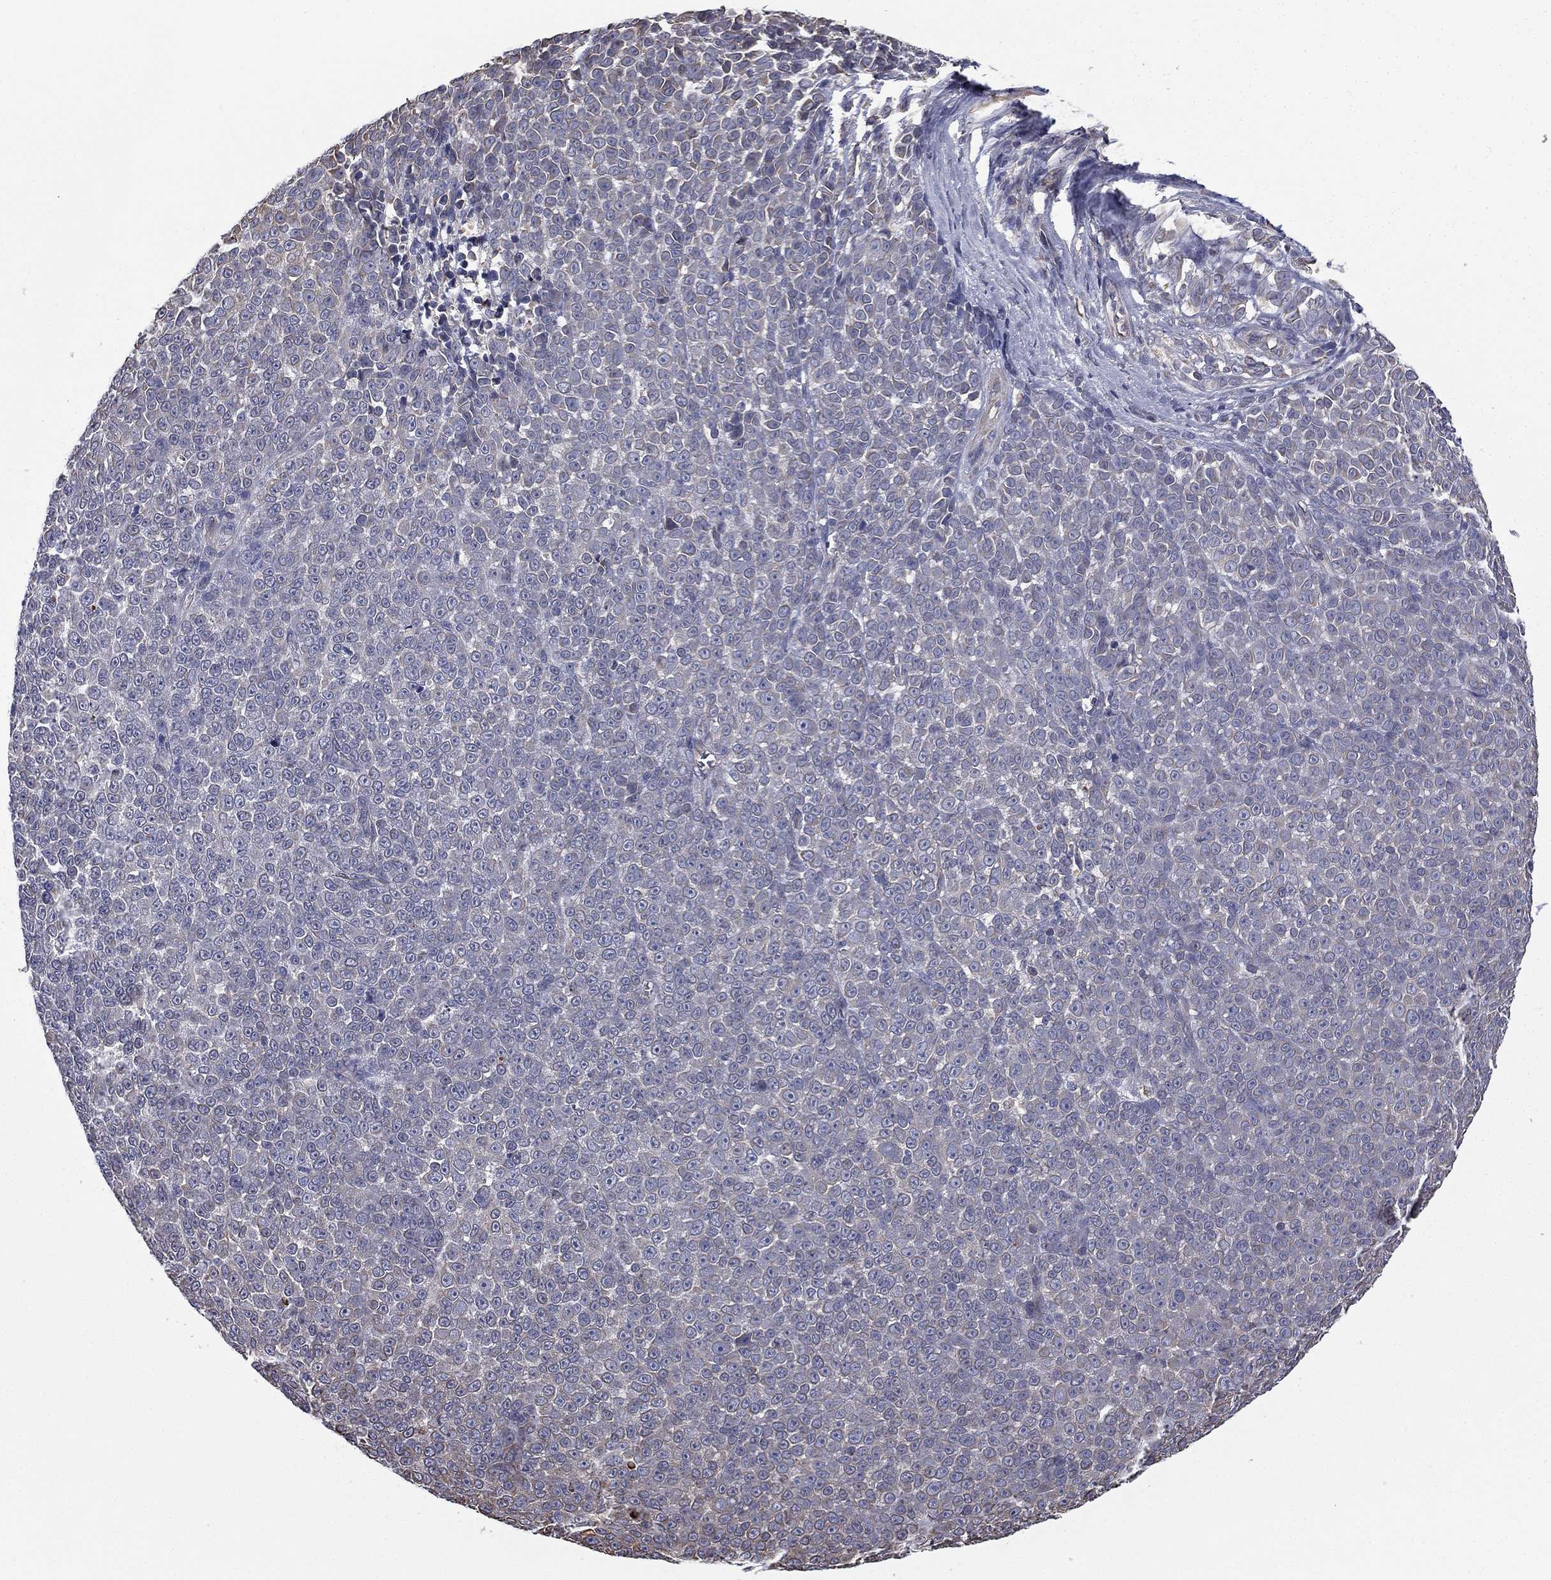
{"staining": {"intensity": "negative", "quantity": "none", "location": "none"}, "tissue": "melanoma", "cell_type": "Tumor cells", "image_type": "cancer", "snomed": [{"axis": "morphology", "description": "Malignant melanoma, NOS"}, {"axis": "topography", "description": "Skin"}], "caption": "There is no significant staining in tumor cells of melanoma.", "gene": "SCUBE1", "patient": {"sex": "female", "age": 95}}